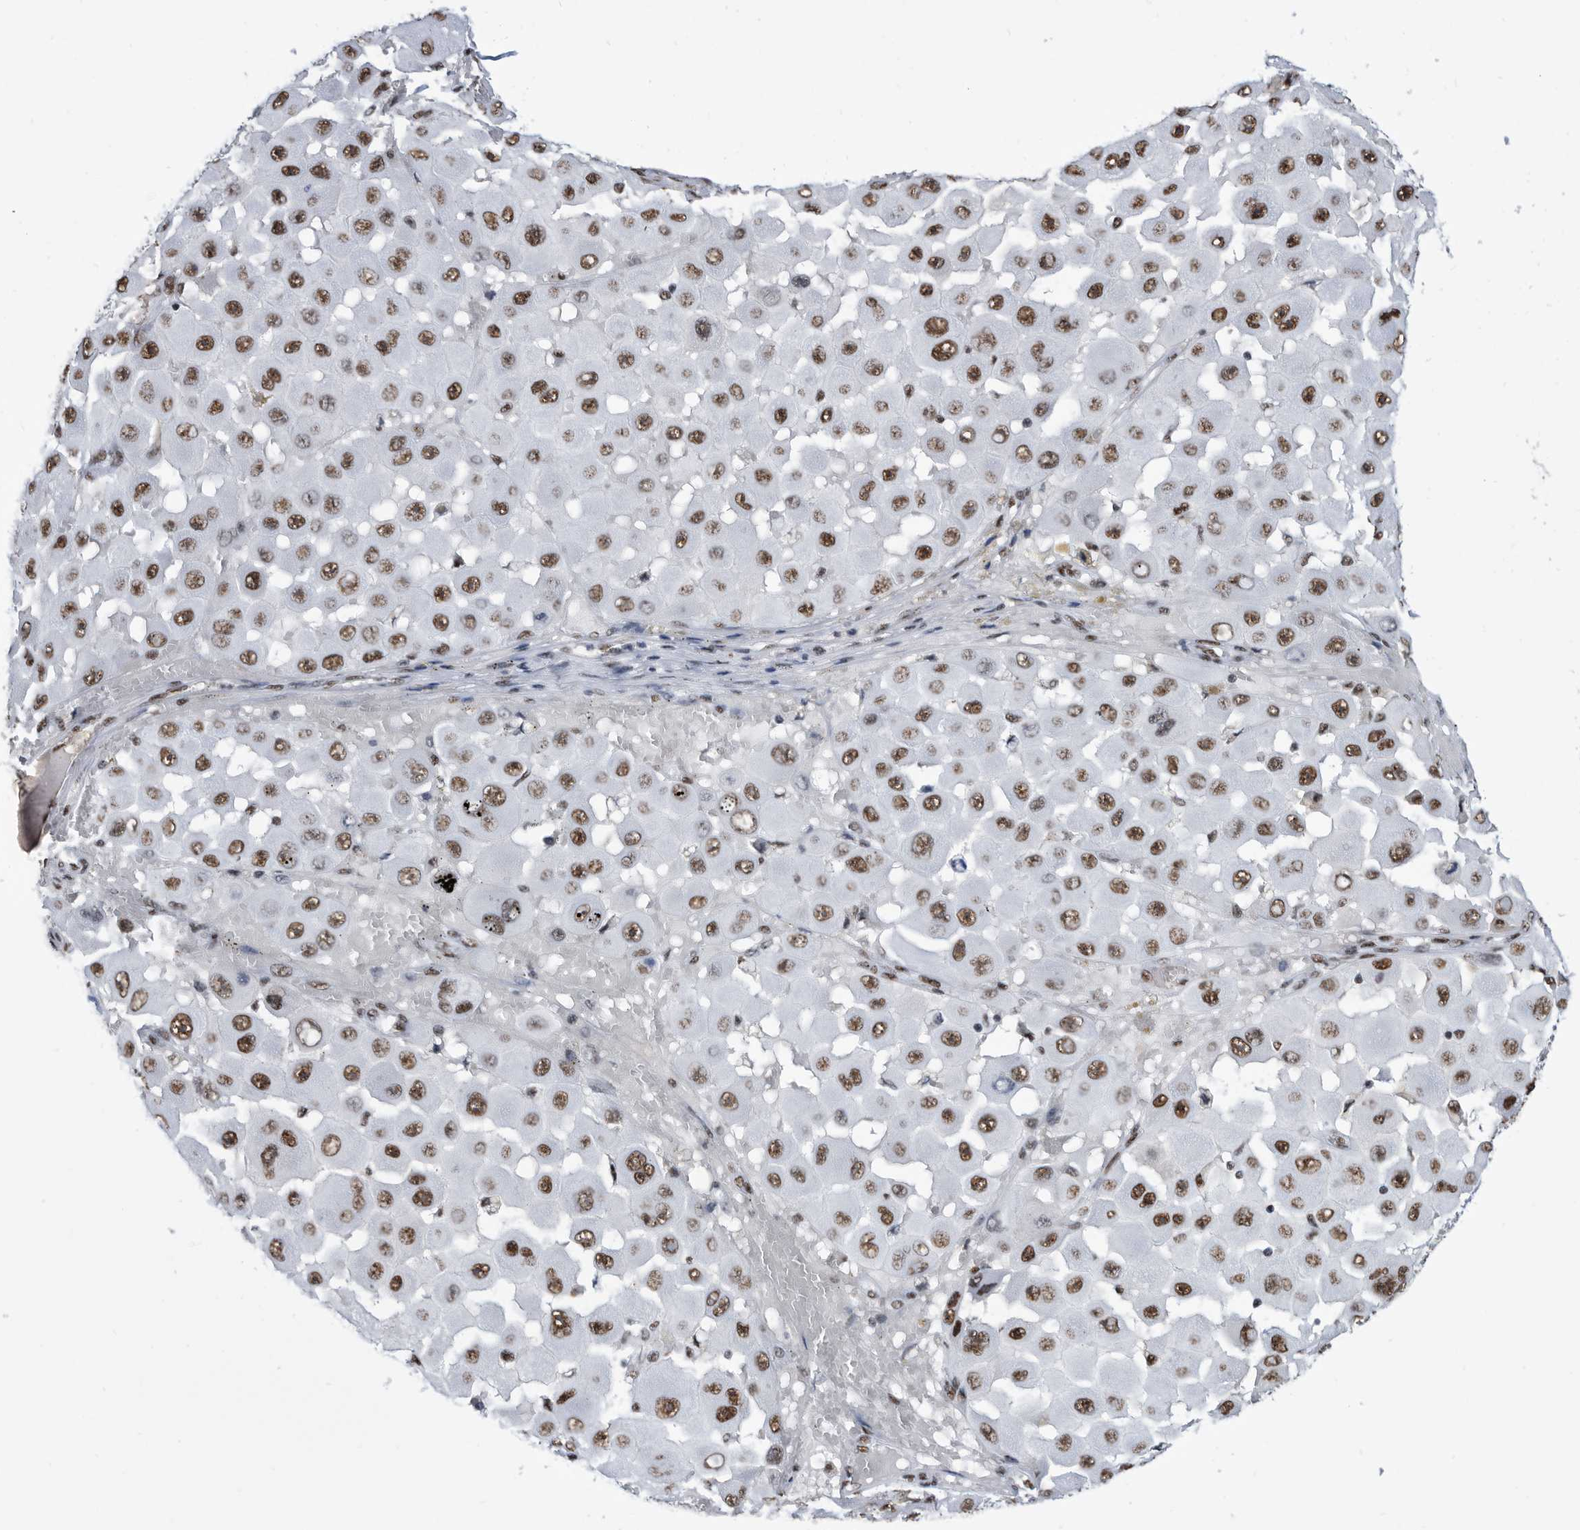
{"staining": {"intensity": "strong", "quantity": ">75%", "location": "nuclear"}, "tissue": "melanoma", "cell_type": "Tumor cells", "image_type": "cancer", "snomed": [{"axis": "morphology", "description": "Malignant melanoma, NOS"}, {"axis": "topography", "description": "Skin"}], "caption": "Protein staining of malignant melanoma tissue shows strong nuclear expression in approximately >75% of tumor cells.", "gene": "SF3A1", "patient": {"sex": "female", "age": 81}}